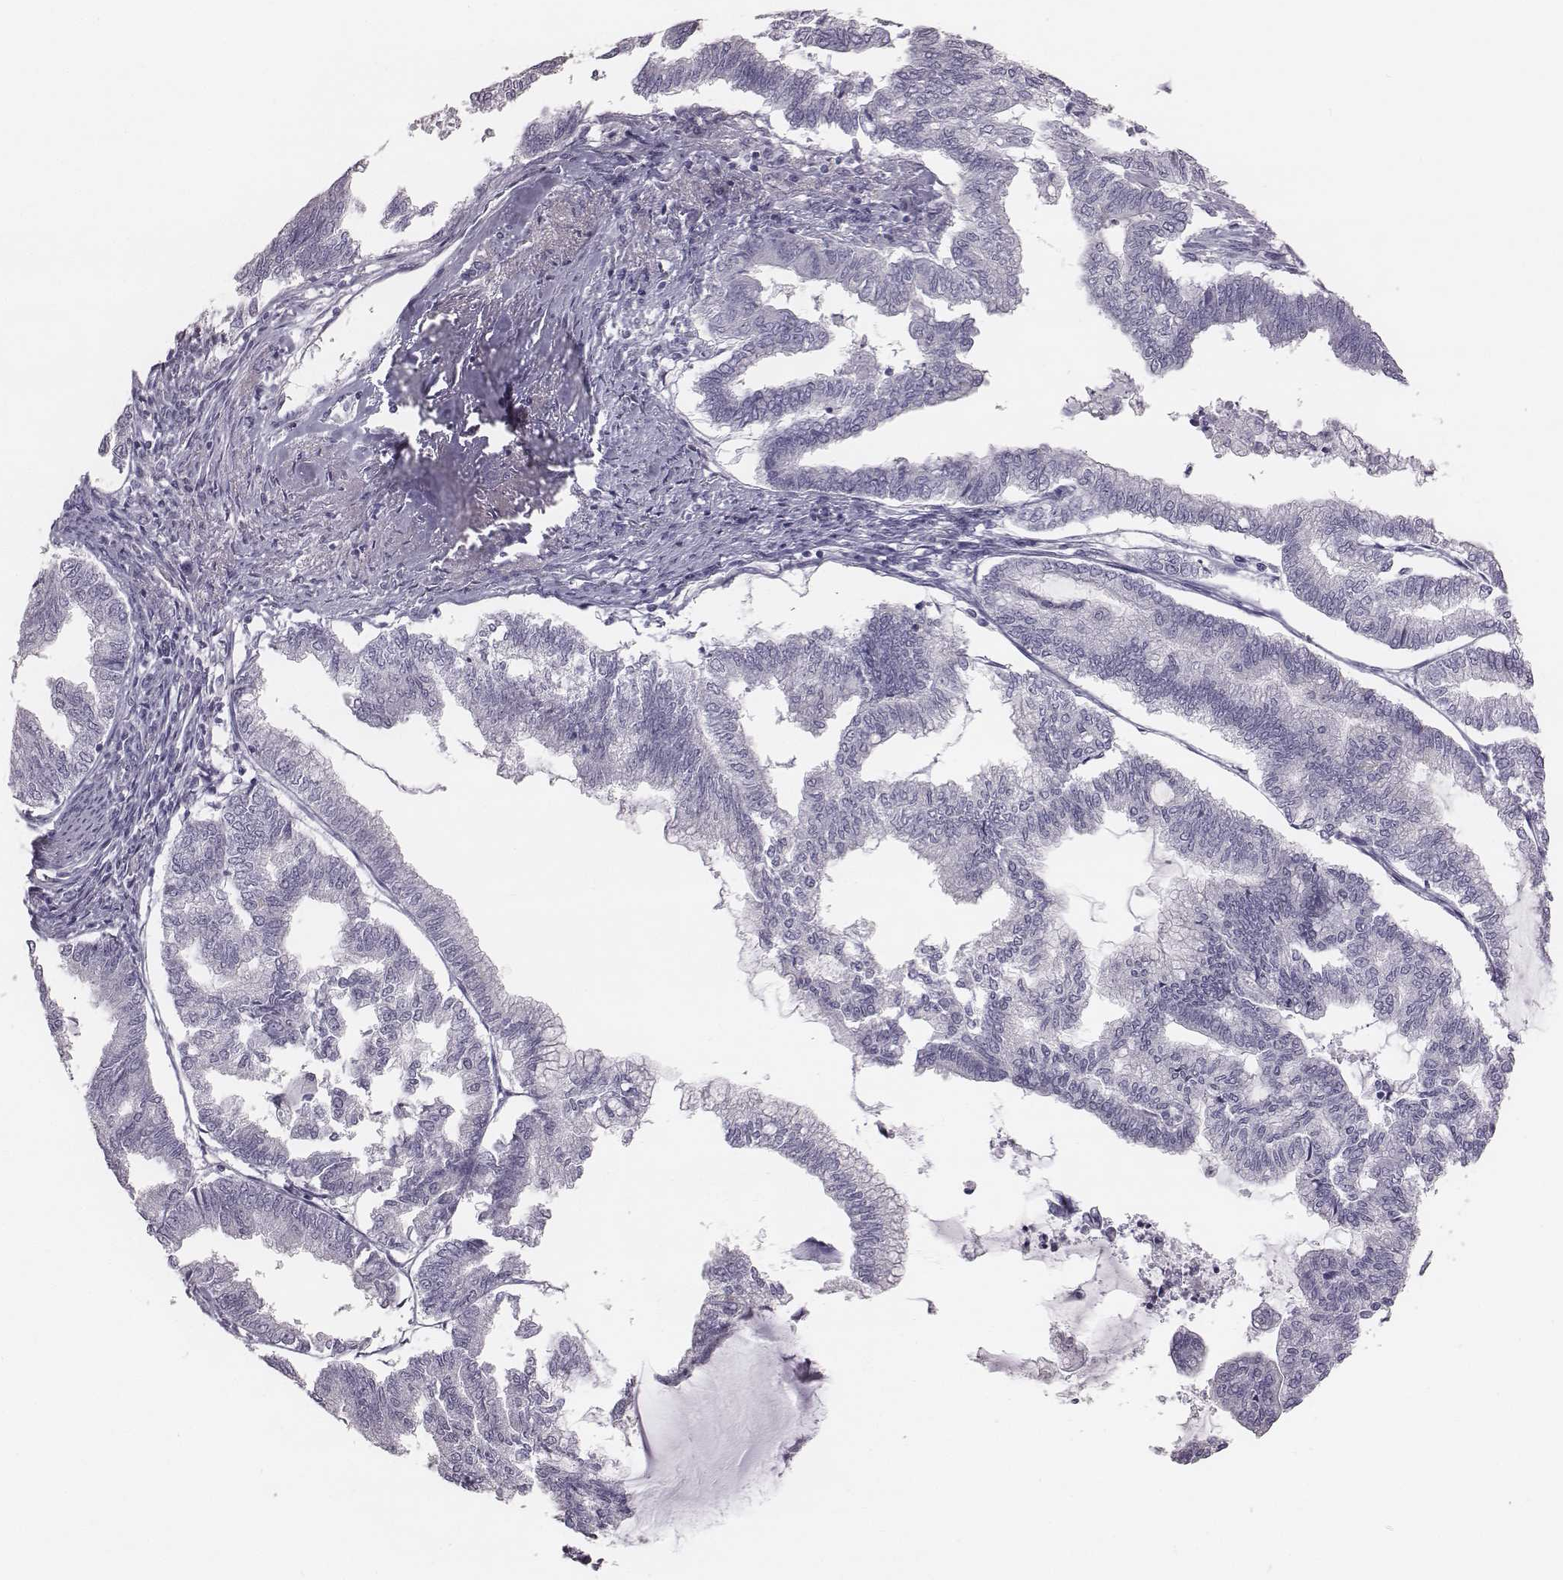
{"staining": {"intensity": "negative", "quantity": "none", "location": "none"}, "tissue": "endometrial cancer", "cell_type": "Tumor cells", "image_type": "cancer", "snomed": [{"axis": "morphology", "description": "Adenocarcinoma, NOS"}, {"axis": "topography", "description": "Endometrium"}], "caption": "Human endometrial cancer stained for a protein using immunohistochemistry (IHC) exhibits no staining in tumor cells.", "gene": "C6orf58", "patient": {"sex": "female", "age": 79}}